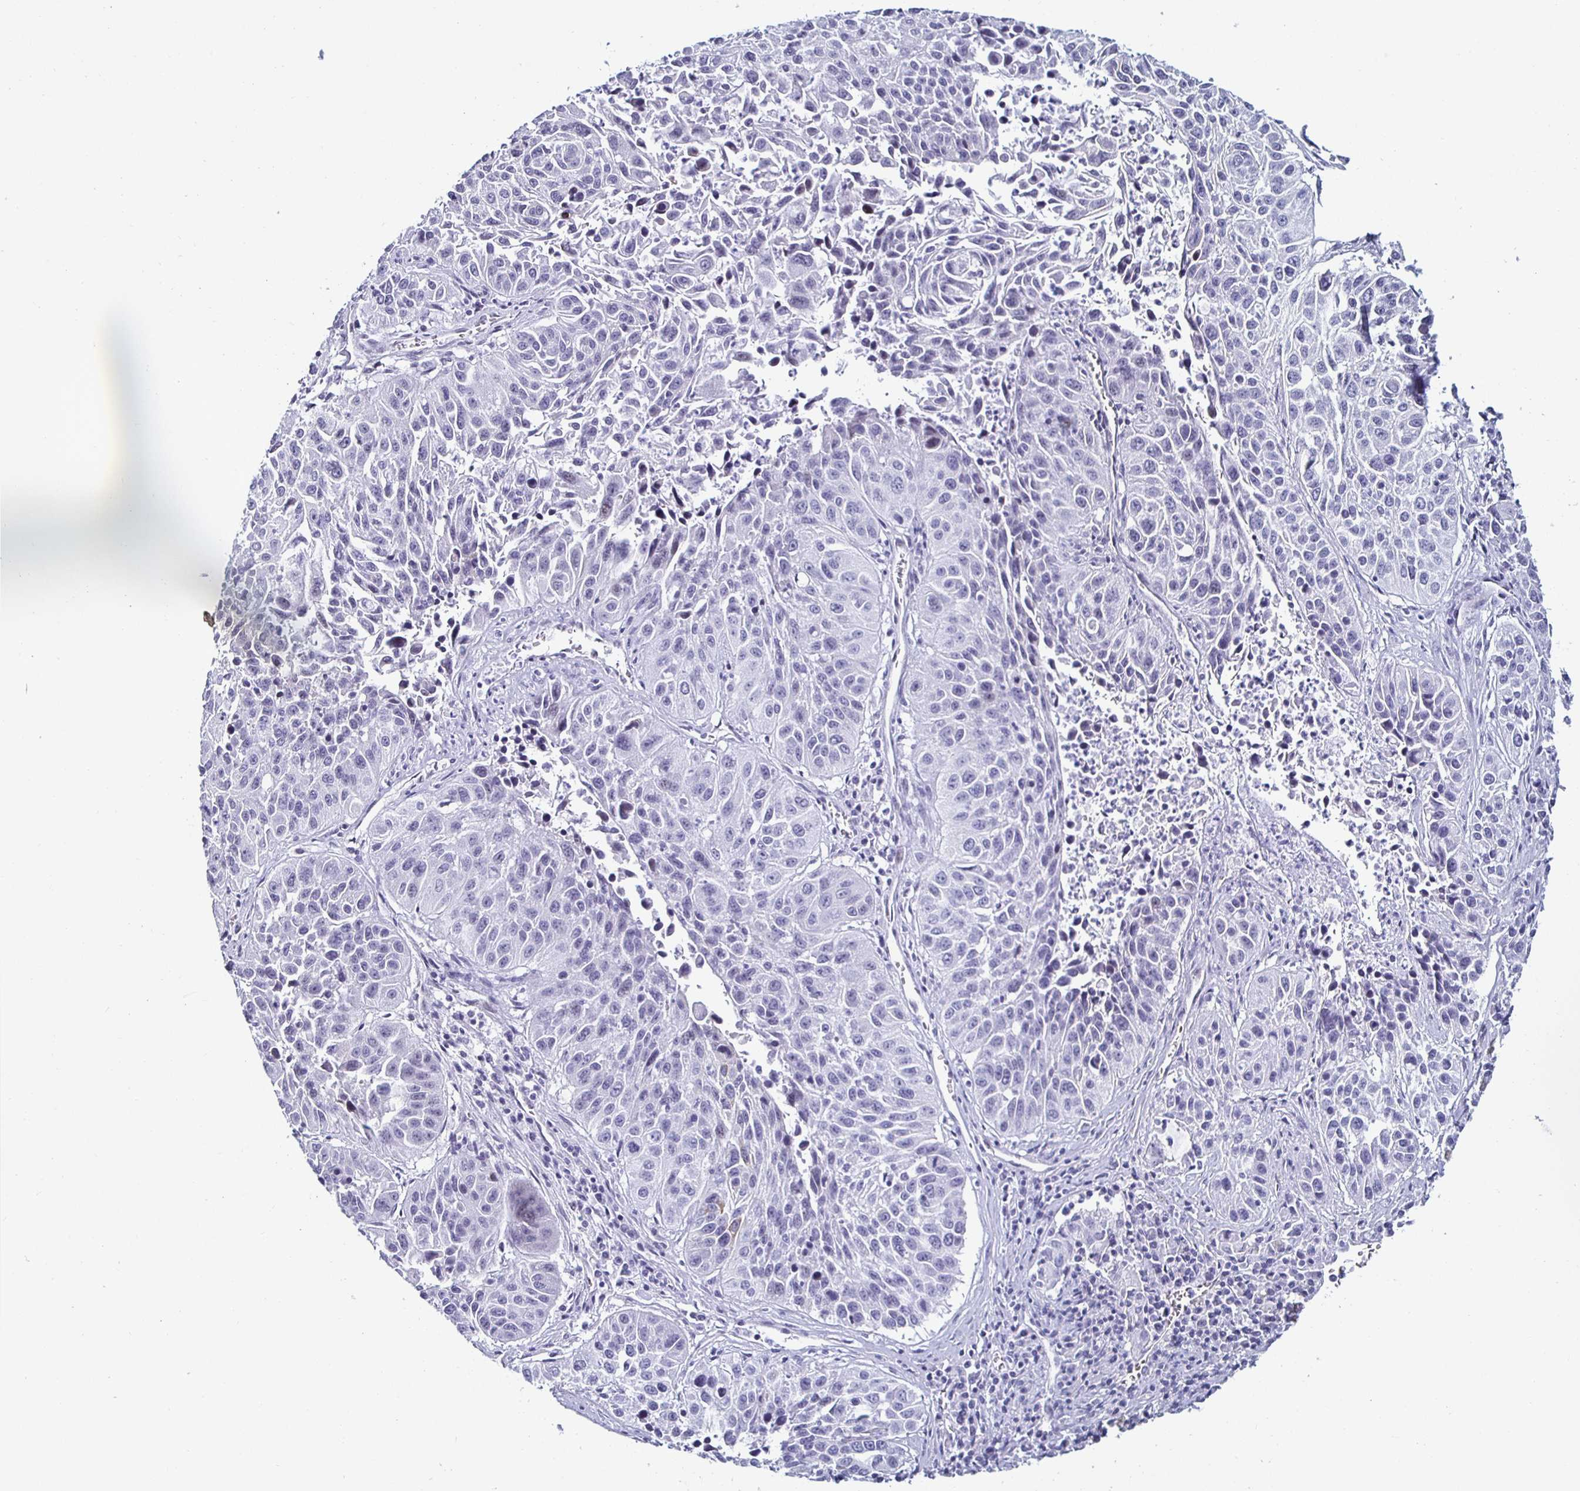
{"staining": {"intensity": "moderate", "quantity": "<25%", "location": "cytoplasmic/membranous"}, "tissue": "lung cancer", "cell_type": "Tumor cells", "image_type": "cancer", "snomed": [{"axis": "morphology", "description": "Squamous cell carcinoma, NOS"}, {"axis": "topography", "description": "Lung"}], "caption": "Squamous cell carcinoma (lung) stained for a protein shows moderate cytoplasmic/membranous positivity in tumor cells.", "gene": "KRT4", "patient": {"sex": "female", "age": 61}}